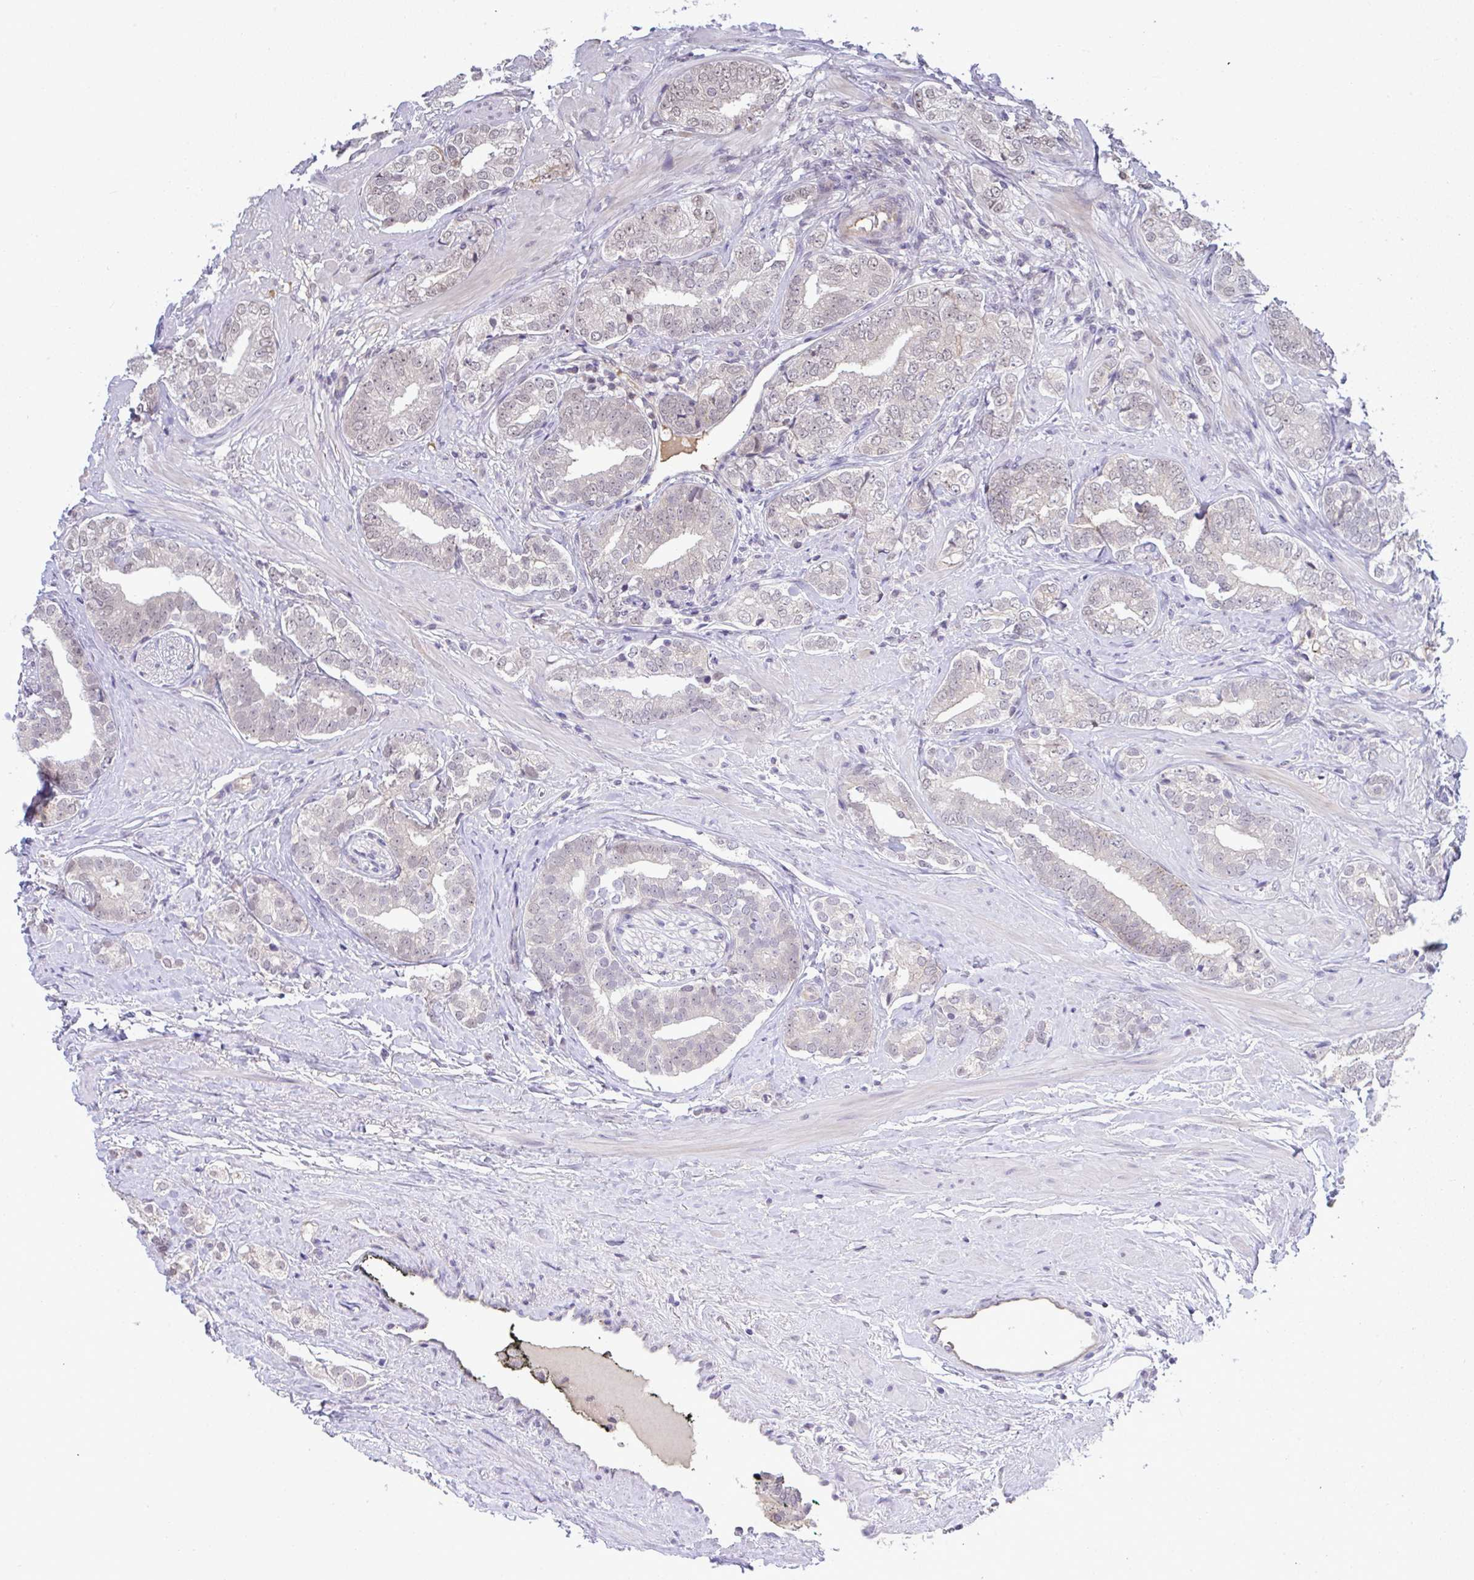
{"staining": {"intensity": "weak", "quantity": "<25%", "location": "nuclear"}, "tissue": "prostate cancer", "cell_type": "Tumor cells", "image_type": "cancer", "snomed": [{"axis": "morphology", "description": "Adenocarcinoma, High grade"}, {"axis": "topography", "description": "Prostate"}], "caption": "High power microscopy photomicrograph of an IHC photomicrograph of prostate cancer, revealing no significant staining in tumor cells.", "gene": "C9orf64", "patient": {"sex": "male", "age": 72}}